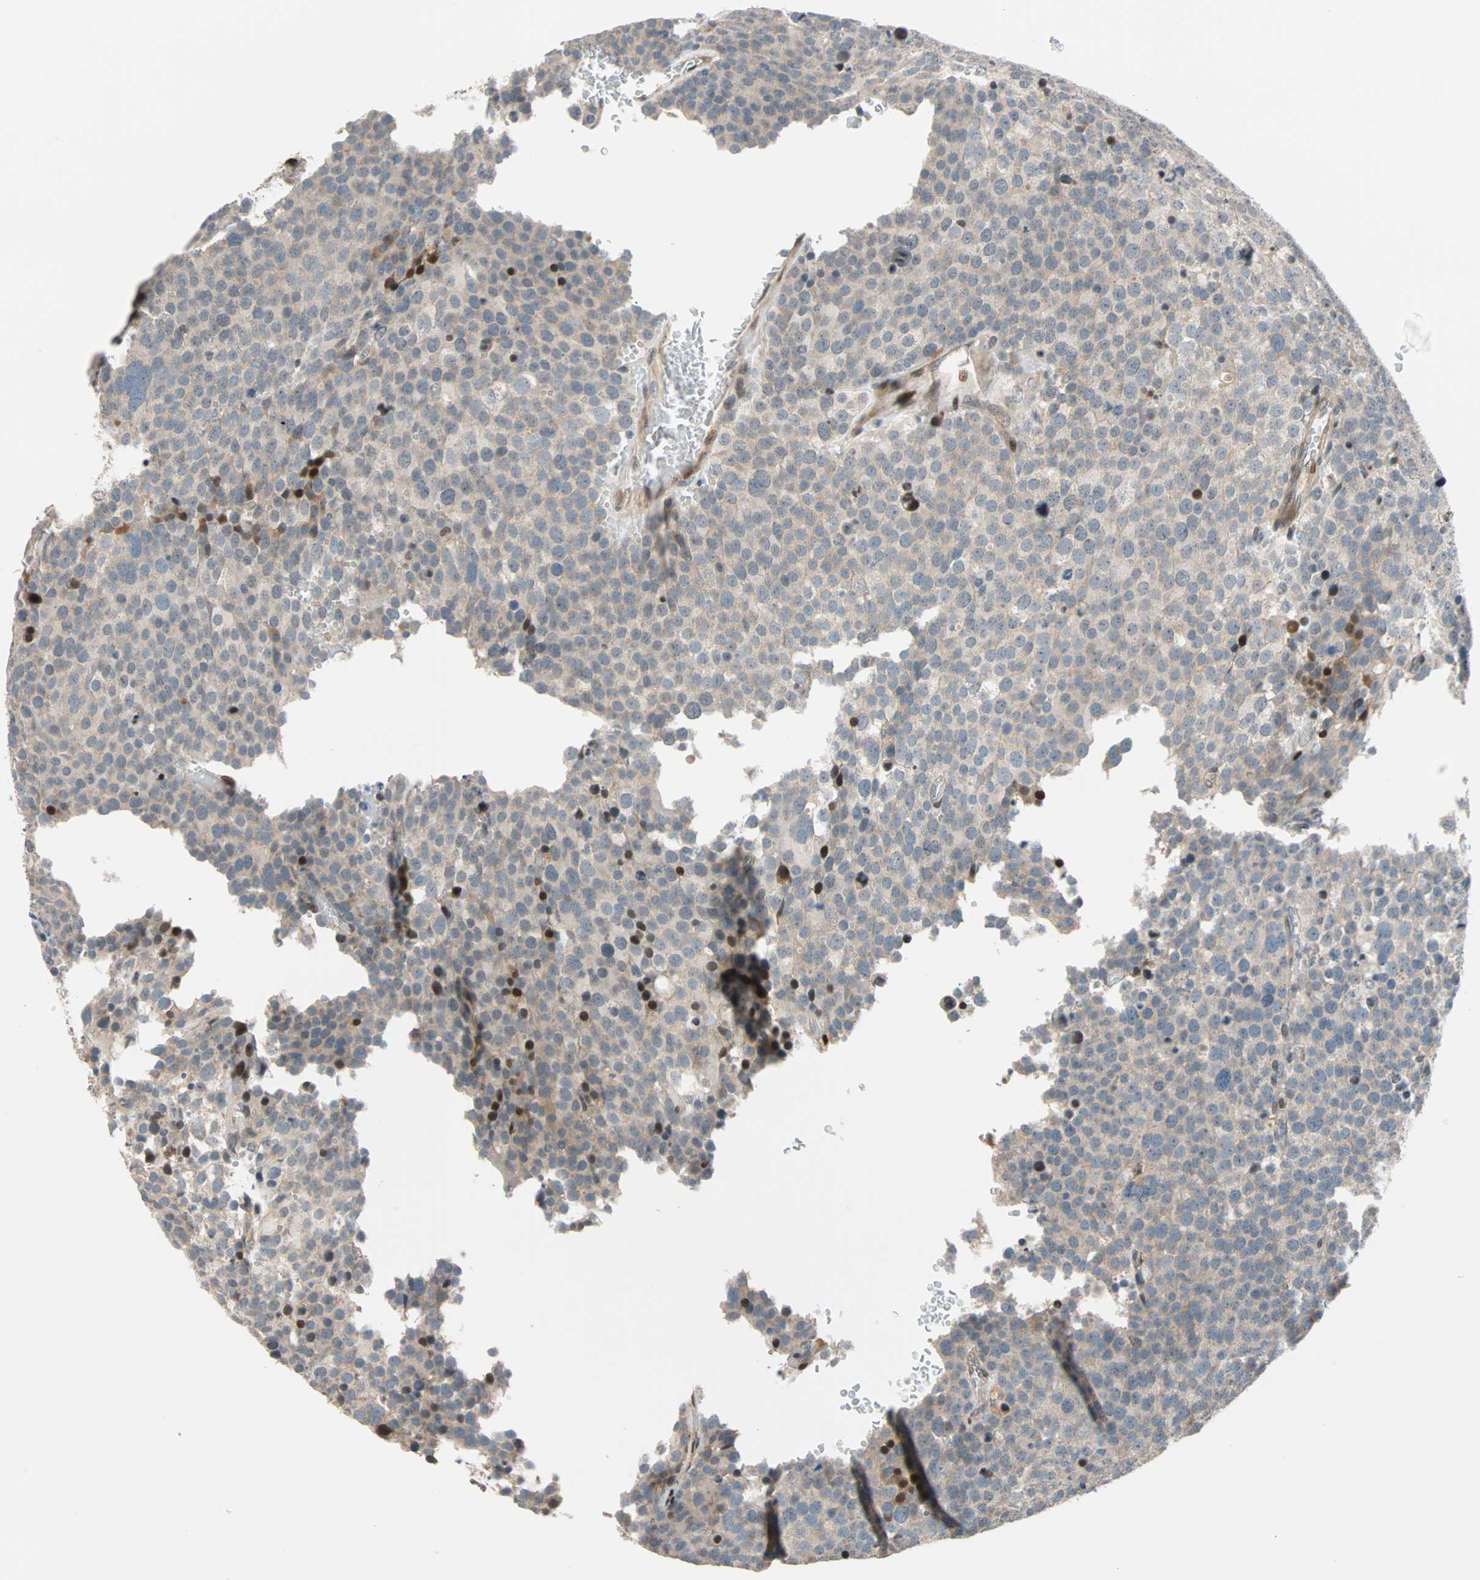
{"staining": {"intensity": "strong", "quantity": "<25%", "location": "nuclear"}, "tissue": "testis cancer", "cell_type": "Tumor cells", "image_type": "cancer", "snomed": [{"axis": "morphology", "description": "Seminoma, NOS"}, {"axis": "topography", "description": "Testis"}], "caption": "Immunohistochemical staining of human seminoma (testis) exhibits medium levels of strong nuclear protein staining in approximately <25% of tumor cells. Nuclei are stained in blue.", "gene": "HECW1", "patient": {"sex": "male", "age": 71}}